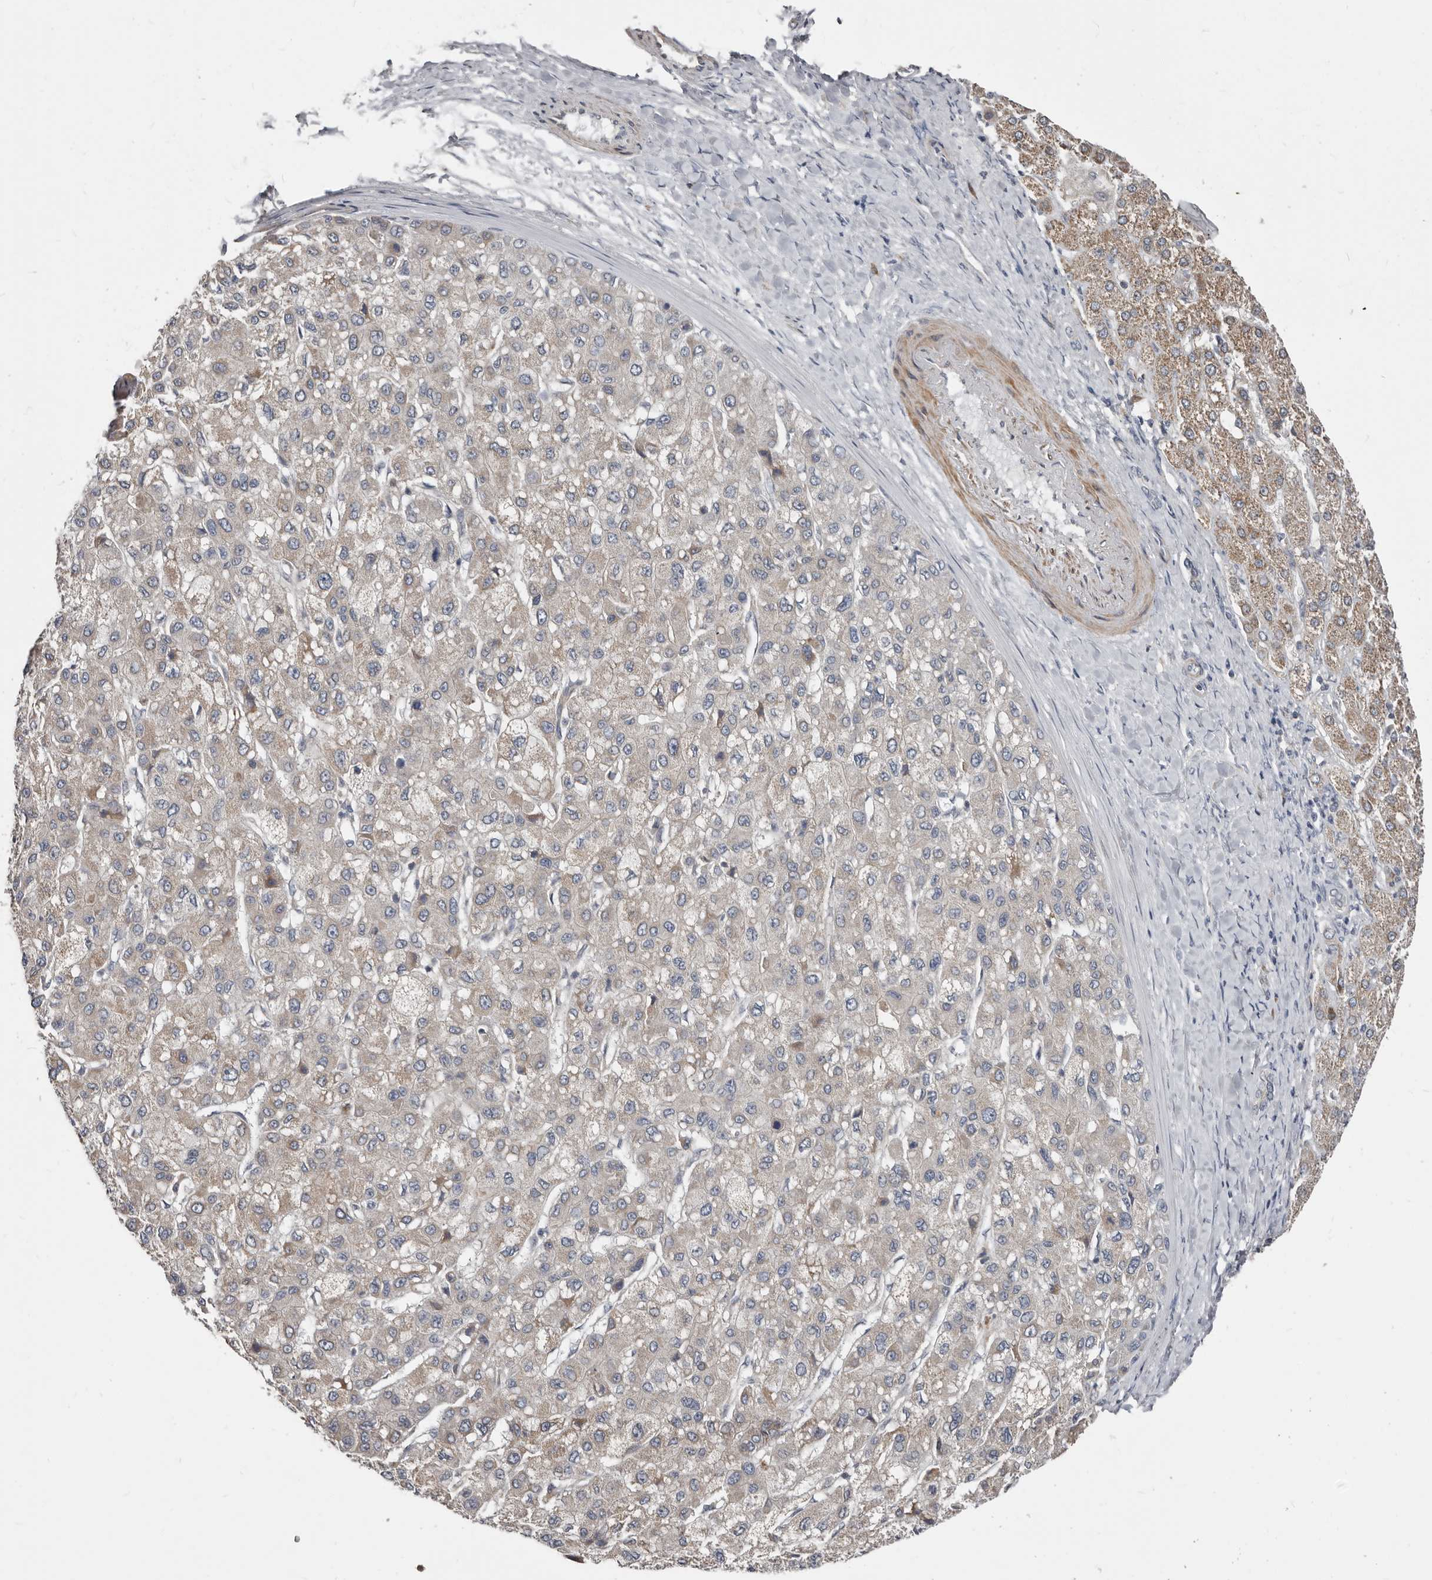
{"staining": {"intensity": "weak", "quantity": "25%-75%", "location": "cytoplasmic/membranous"}, "tissue": "liver cancer", "cell_type": "Tumor cells", "image_type": "cancer", "snomed": [{"axis": "morphology", "description": "Carcinoma, Hepatocellular, NOS"}, {"axis": "topography", "description": "Liver"}], "caption": "Hepatocellular carcinoma (liver) stained with a protein marker displays weak staining in tumor cells.", "gene": "AKNAD1", "patient": {"sex": "male", "age": 80}}